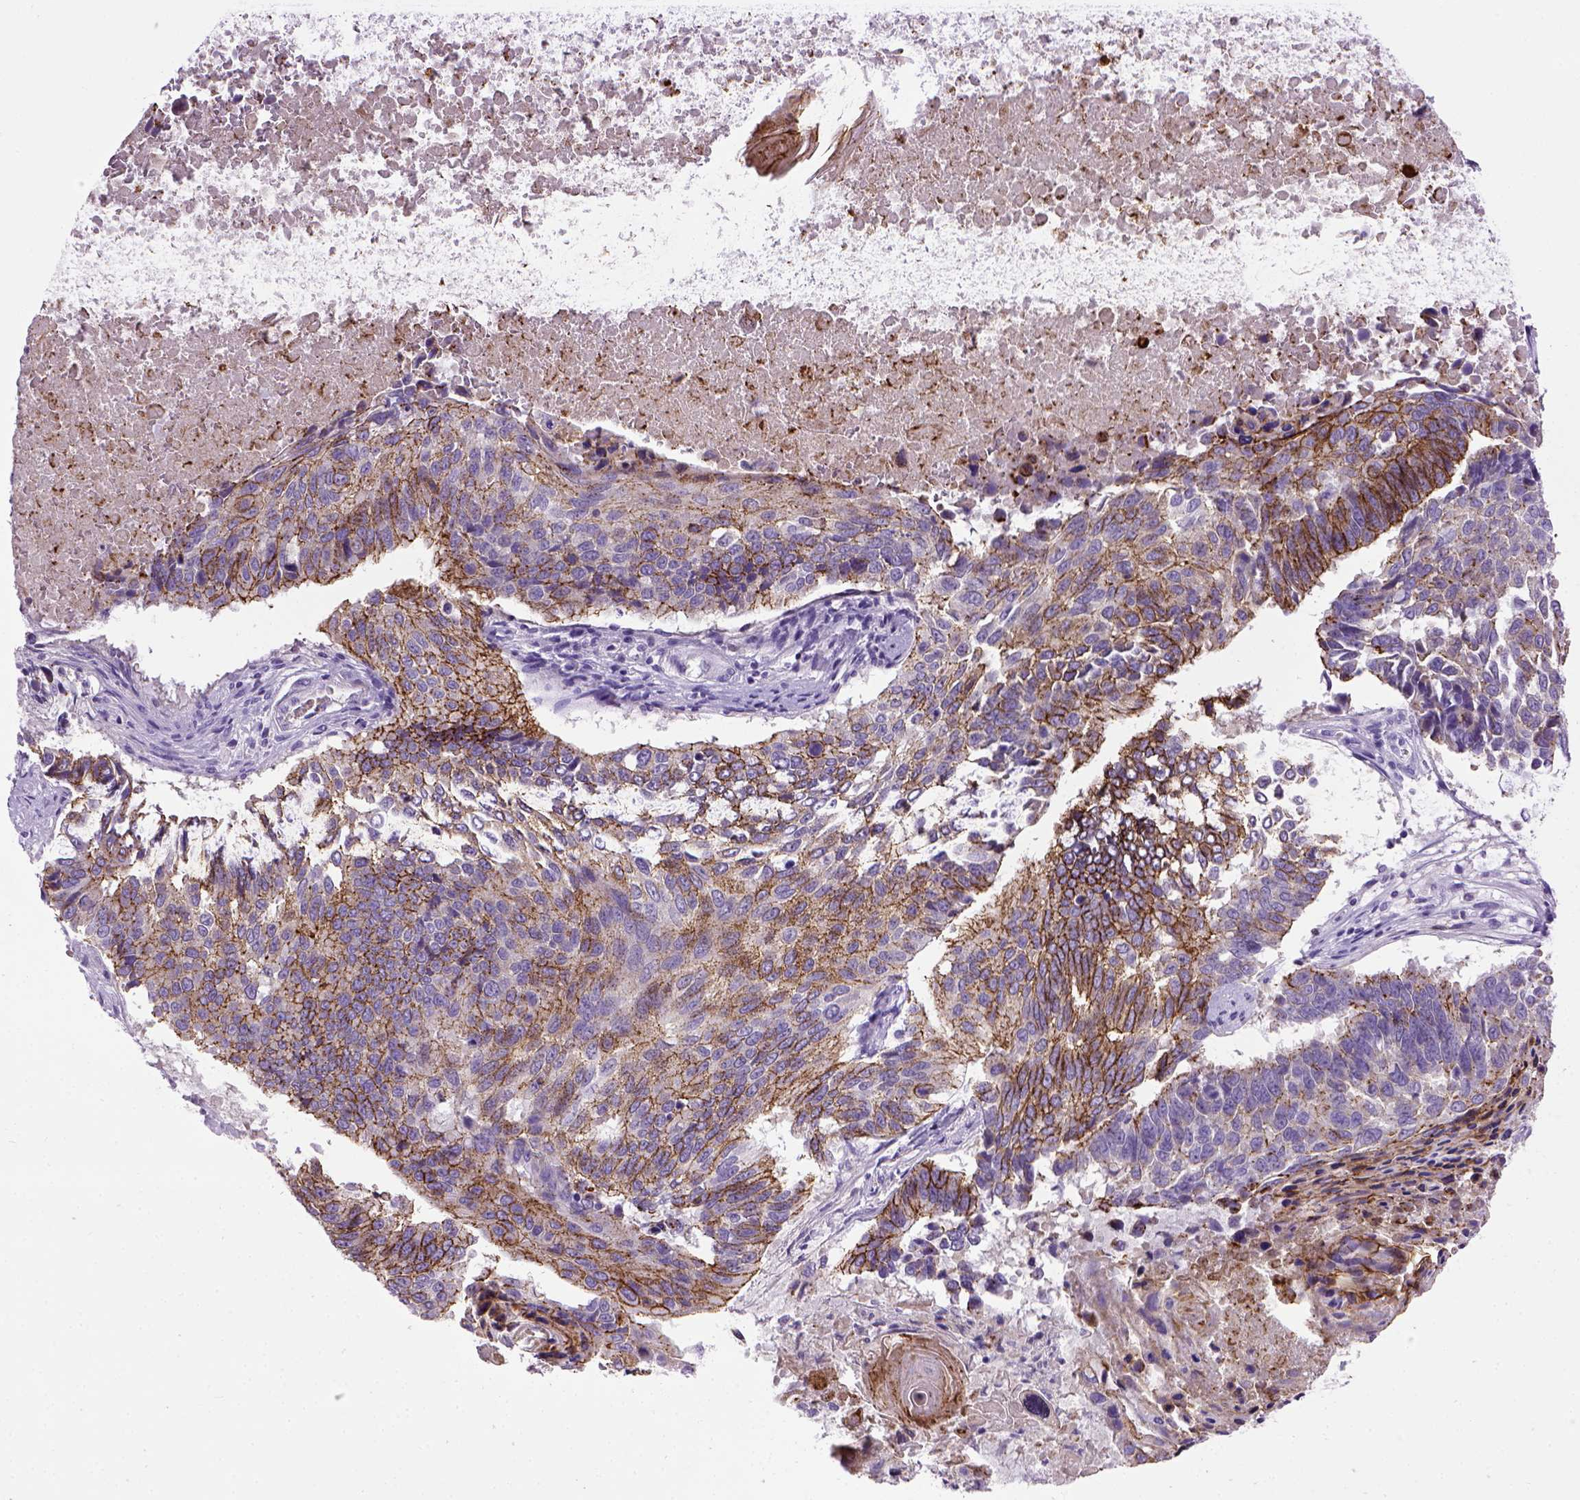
{"staining": {"intensity": "moderate", "quantity": ">75%", "location": "cytoplasmic/membranous"}, "tissue": "lung cancer", "cell_type": "Tumor cells", "image_type": "cancer", "snomed": [{"axis": "morphology", "description": "Squamous cell carcinoma, NOS"}, {"axis": "topography", "description": "Lung"}], "caption": "Moderate cytoplasmic/membranous positivity for a protein is seen in about >75% of tumor cells of lung squamous cell carcinoma using IHC.", "gene": "CDH1", "patient": {"sex": "male", "age": 73}}